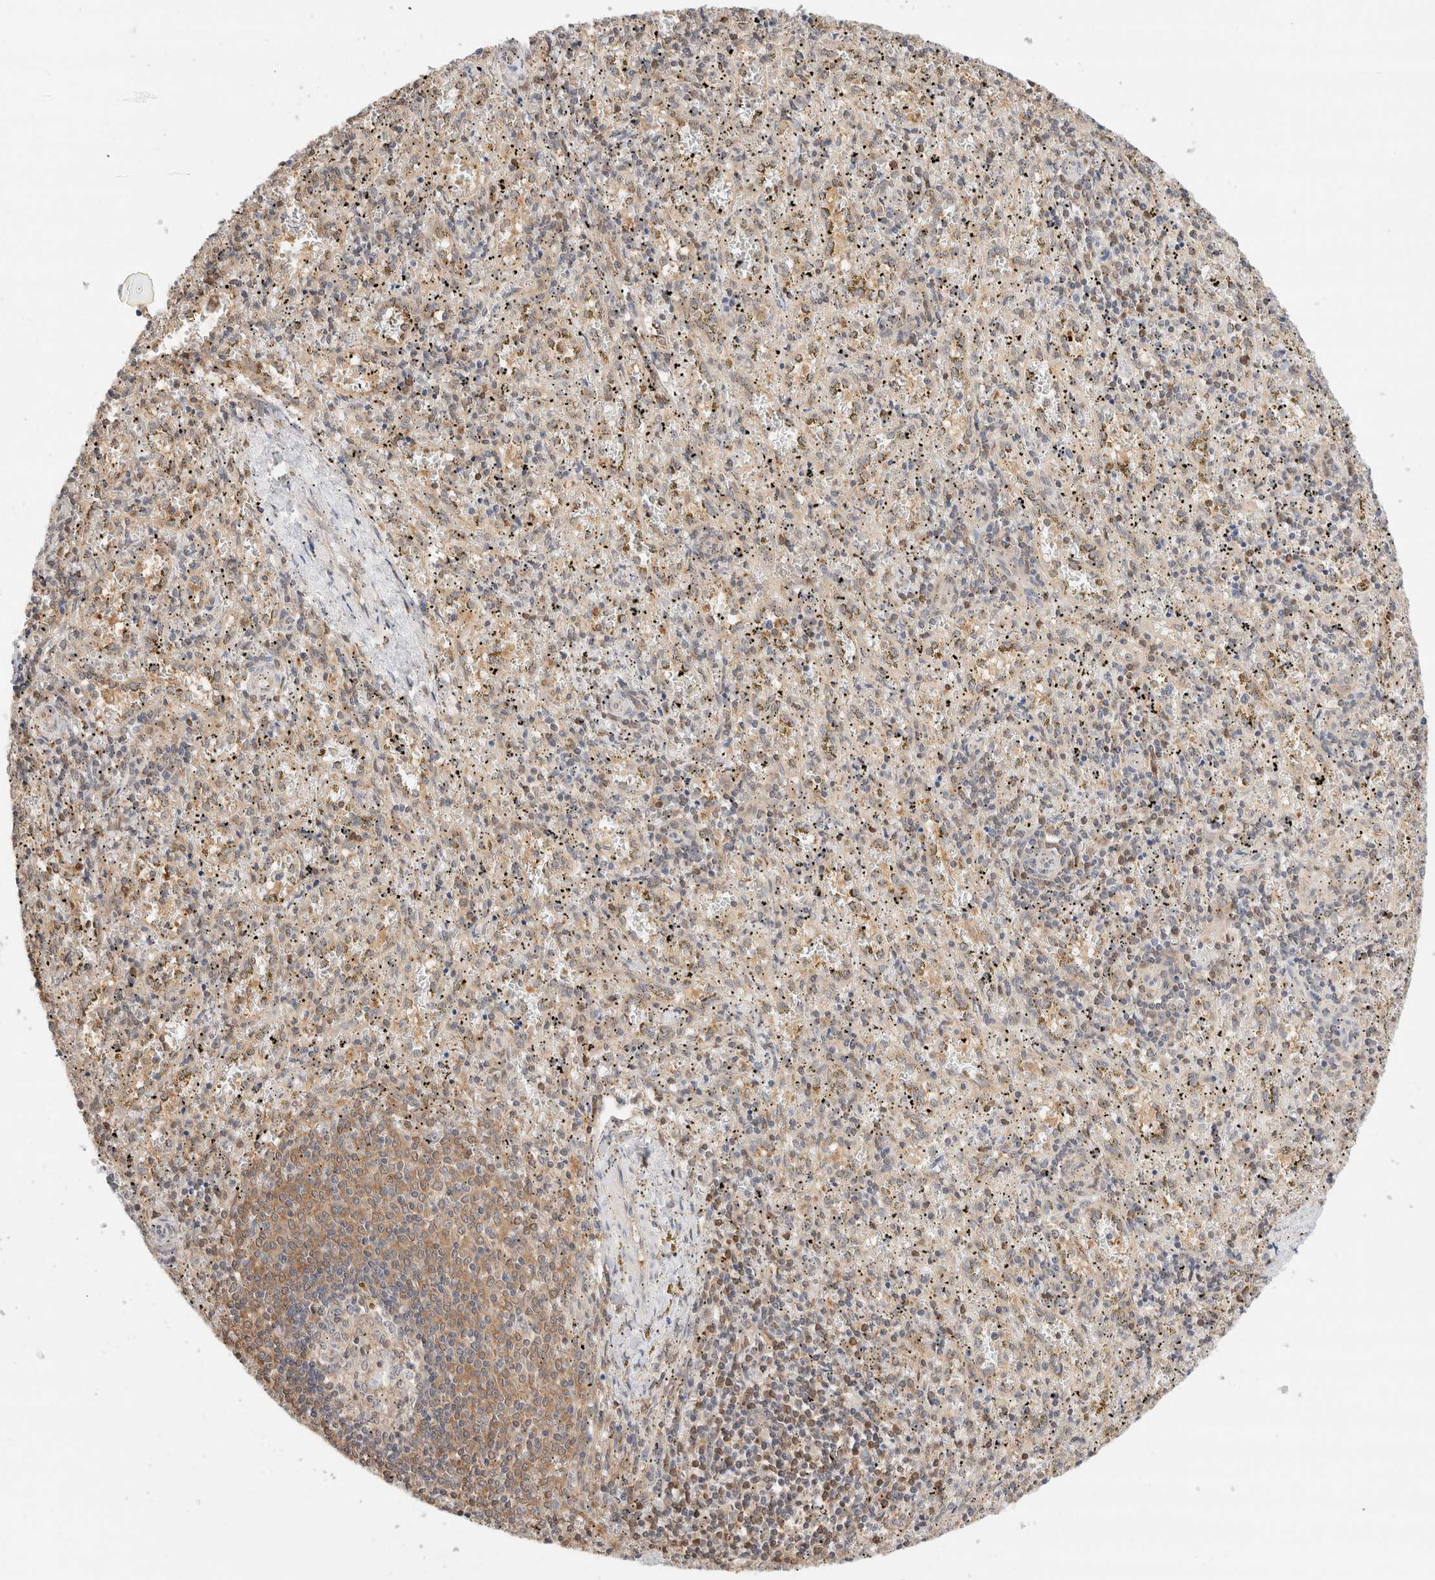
{"staining": {"intensity": "moderate", "quantity": "<25%", "location": "cytoplasmic/membranous"}, "tissue": "spleen", "cell_type": "Cells in red pulp", "image_type": "normal", "snomed": [{"axis": "morphology", "description": "Normal tissue, NOS"}, {"axis": "topography", "description": "Spleen"}], "caption": "Immunohistochemical staining of benign human spleen shows moderate cytoplasmic/membranous protein staining in about <25% of cells in red pulp.", "gene": "C17orf97", "patient": {"sex": "male", "age": 11}}